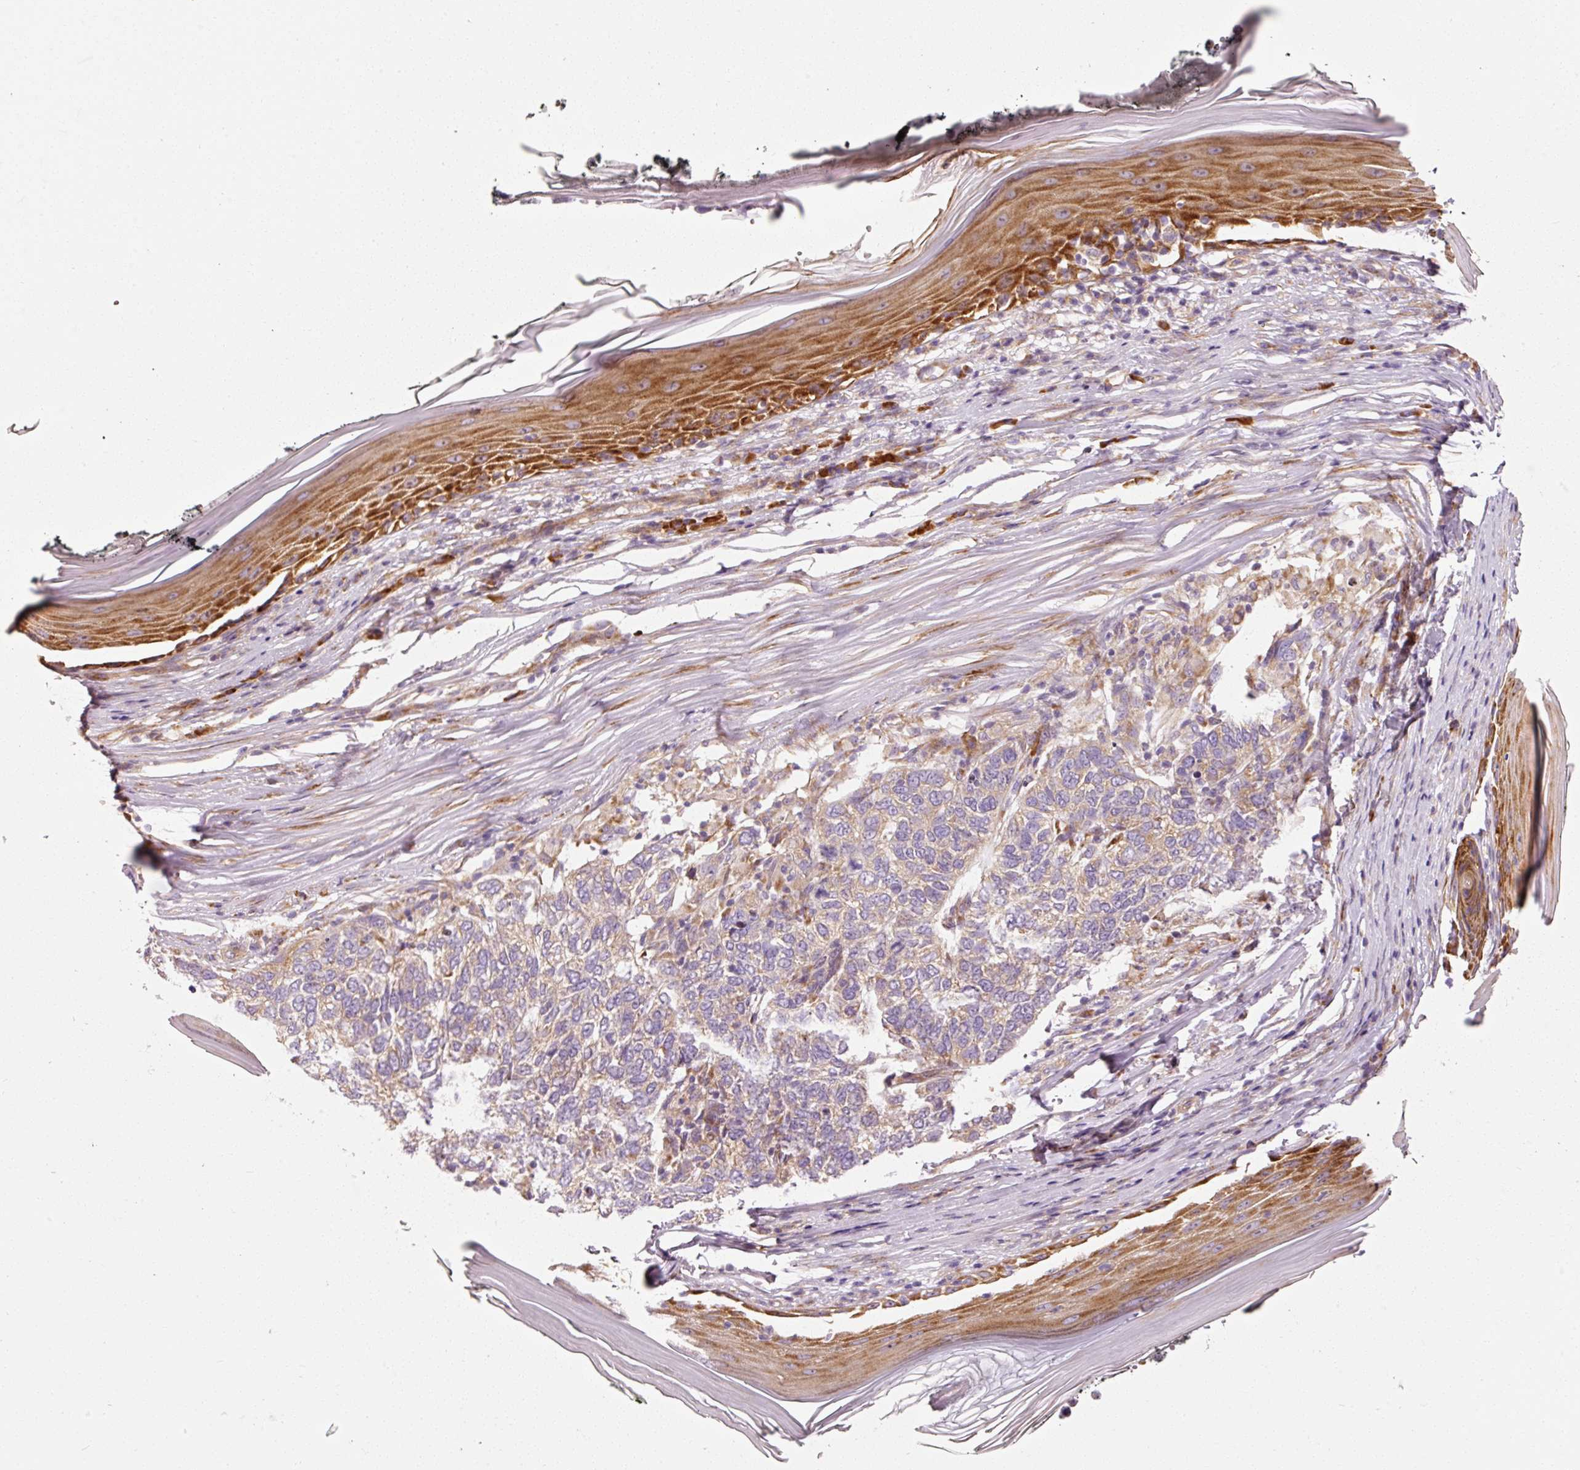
{"staining": {"intensity": "weak", "quantity": ">75%", "location": "cytoplasmic/membranous"}, "tissue": "skin cancer", "cell_type": "Tumor cells", "image_type": "cancer", "snomed": [{"axis": "morphology", "description": "Basal cell carcinoma"}, {"axis": "topography", "description": "Skin"}], "caption": "The image demonstrates immunohistochemical staining of skin cancer (basal cell carcinoma). There is weak cytoplasmic/membranous staining is seen in approximately >75% of tumor cells. (brown staining indicates protein expression, while blue staining denotes nuclei).", "gene": "RPL10A", "patient": {"sex": "female", "age": 65}}